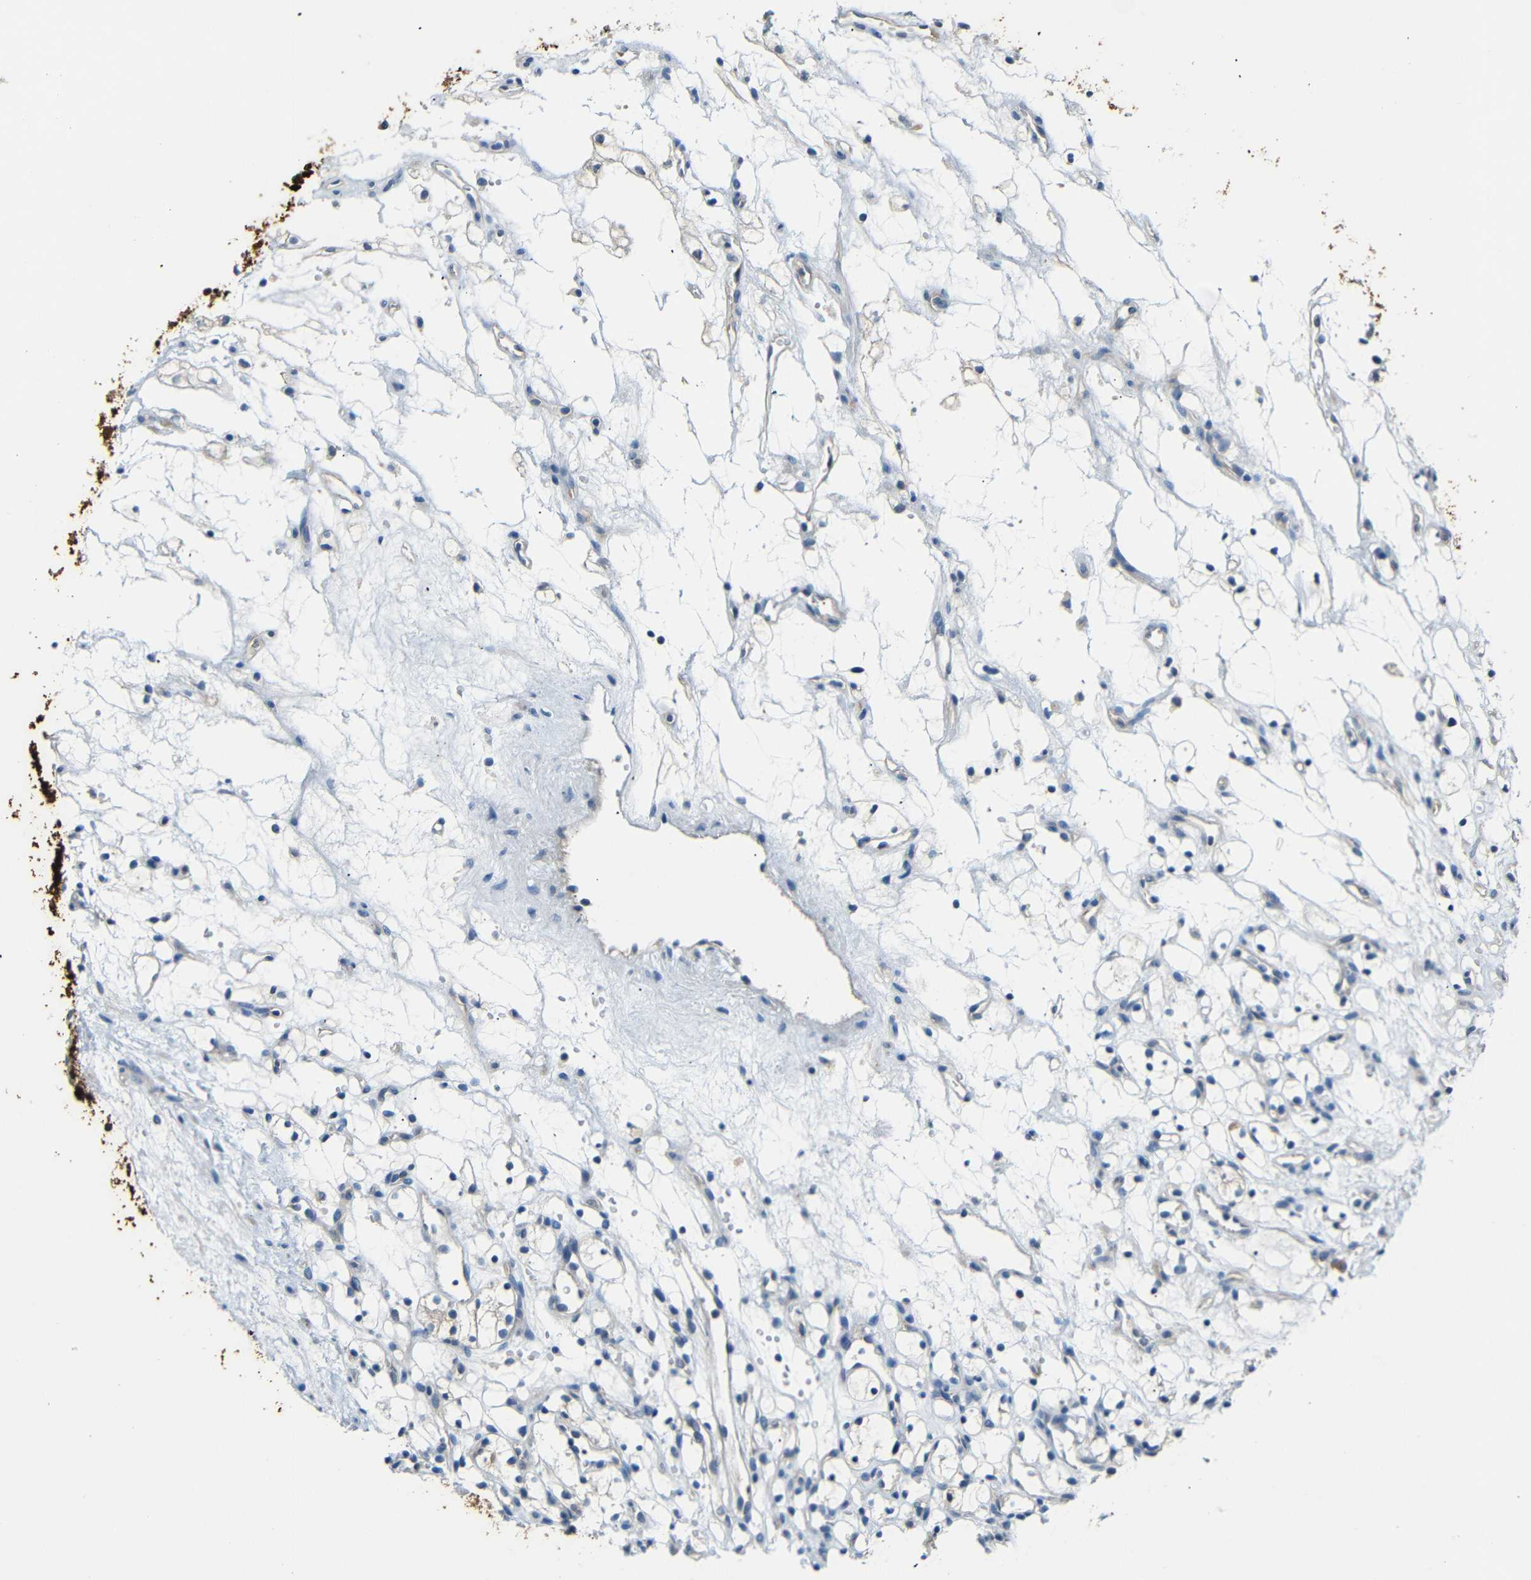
{"staining": {"intensity": "negative", "quantity": "none", "location": "none"}, "tissue": "renal cancer", "cell_type": "Tumor cells", "image_type": "cancer", "snomed": [{"axis": "morphology", "description": "Adenocarcinoma, NOS"}, {"axis": "topography", "description": "Kidney"}], "caption": "This image is of renal cancer stained with IHC to label a protein in brown with the nuclei are counter-stained blue. There is no positivity in tumor cells.", "gene": "SFN", "patient": {"sex": "female", "age": 60}}